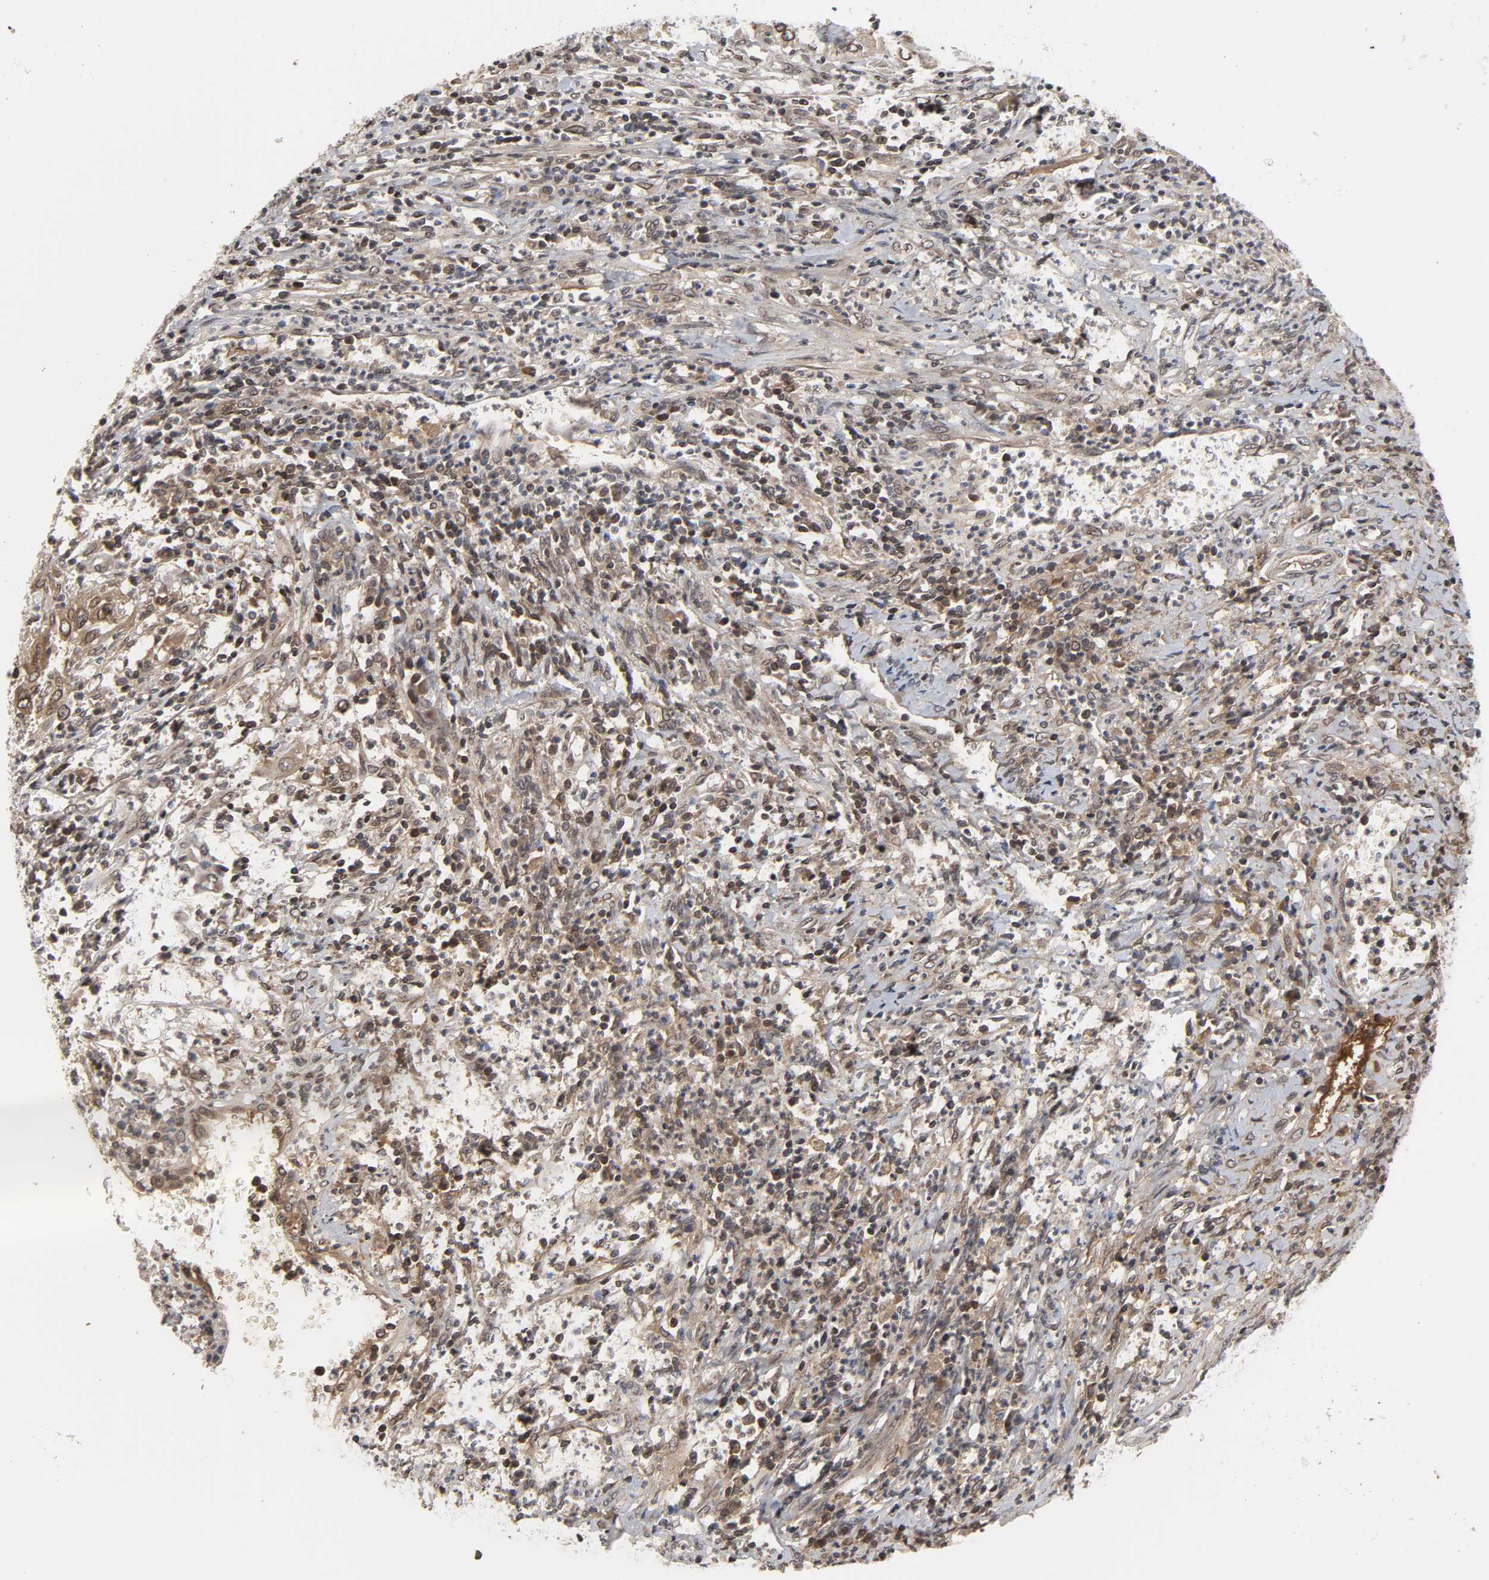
{"staining": {"intensity": "moderate", "quantity": ">75%", "location": "cytoplasmic/membranous,nuclear"}, "tissue": "cervical cancer", "cell_type": "Tumor cells", "image_type": "cancer", "snomed": [{"axis": "morphology", "description": "Squamous cell carcinoma, NOS"}, {"axis": "topography", "description": "Cervix"}], "caption": "This histopathology image demonstrates cervical cancer (squamous cell carcinoma) stained with immunohistochemistry to label a protein in brown. The cytoplasmic/membranous and nuclear of tumor cells show moderate positivity for the protein. Nuclei are counter-stained blue.", "gene": "CPN2", "patient": {"sex": "female", "age": 32}}